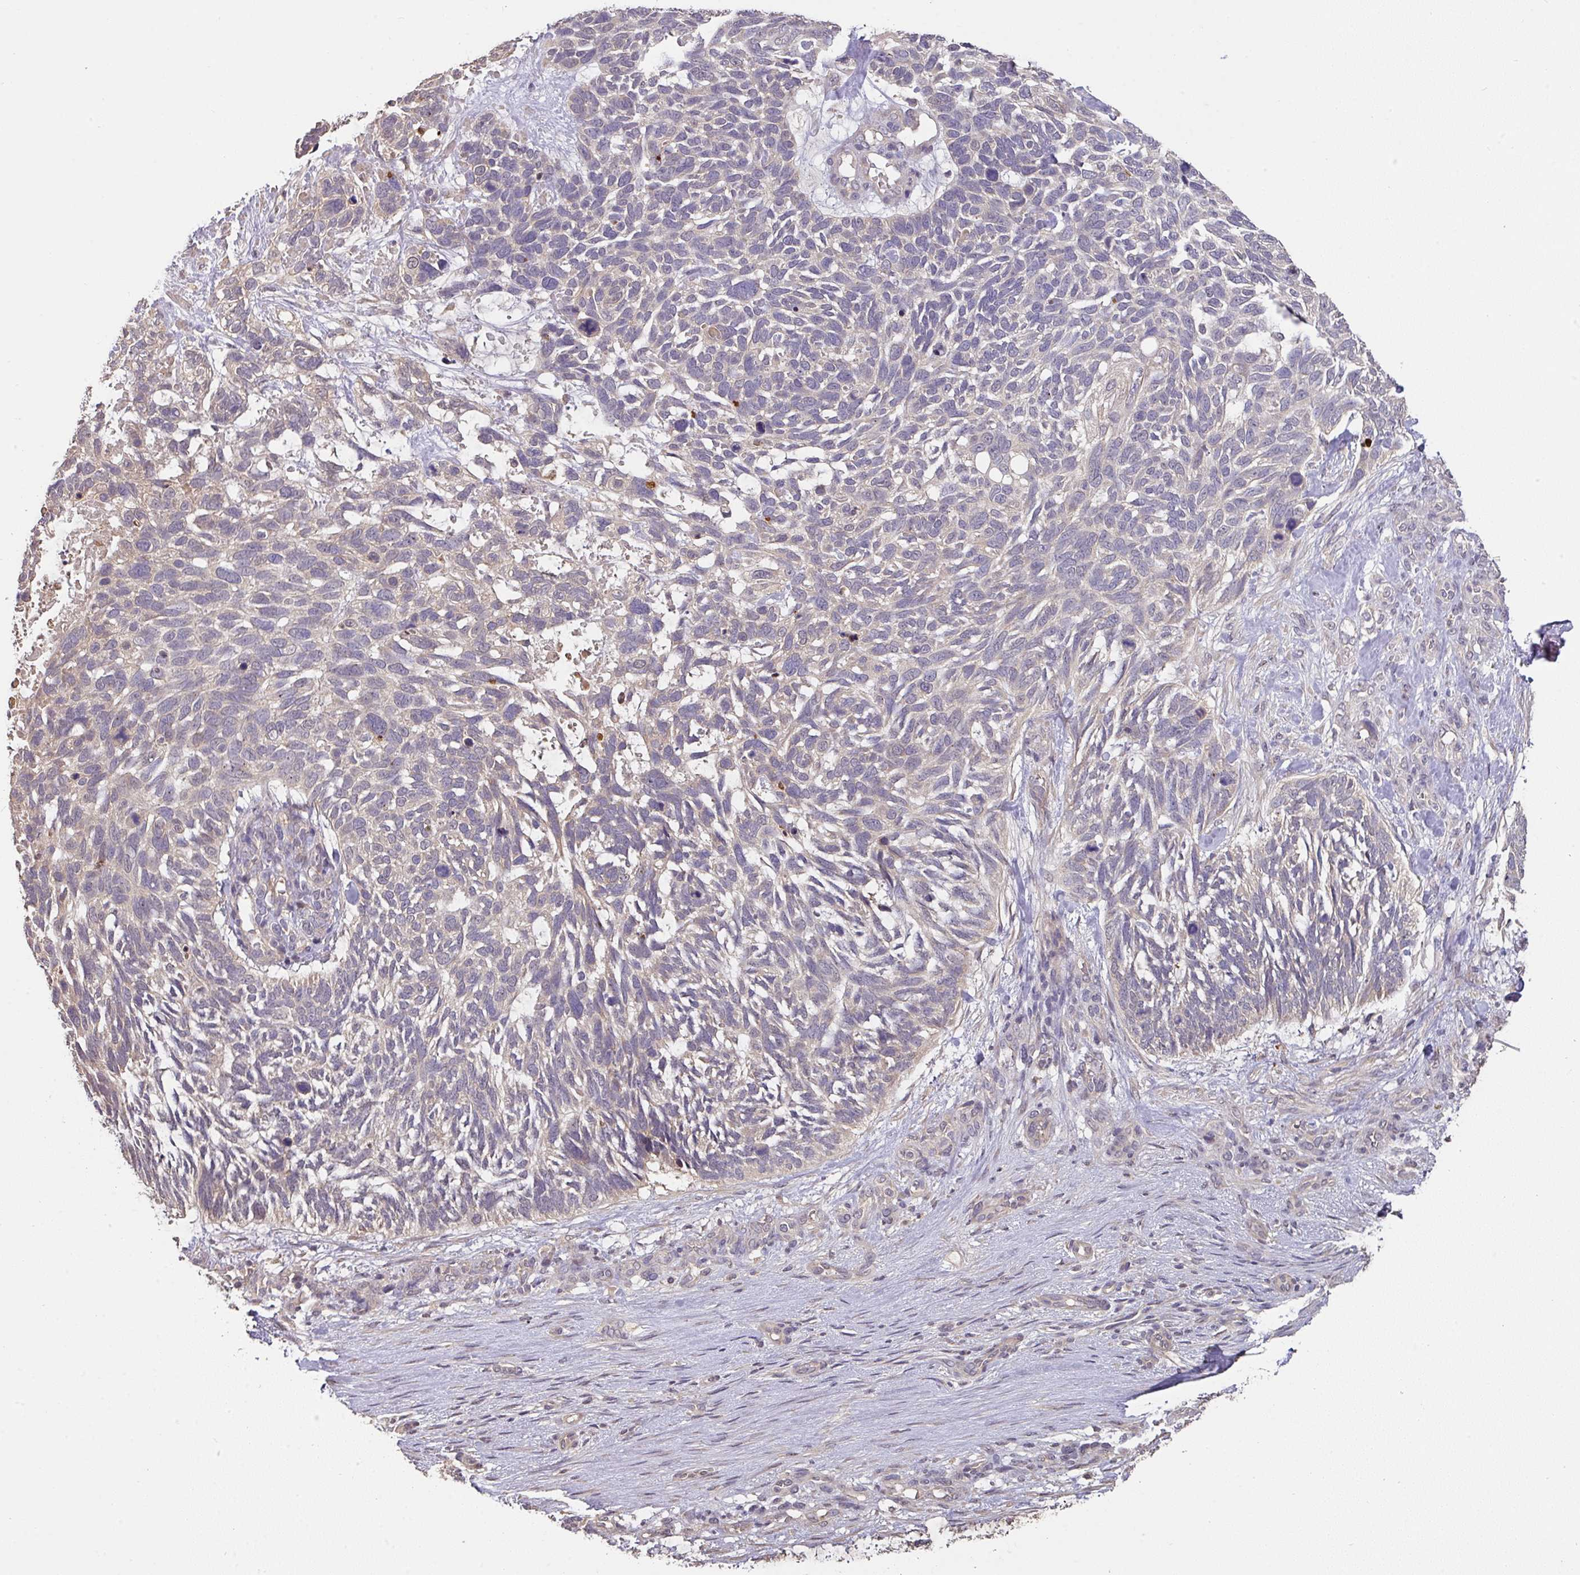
{"staining": {"intensity": "negative", "quantity": "none", "location": "none"}, "tissue": "skin cancer", "cell_type": "Tumor cells", "image_type": "cancer", "snomed": [{"axis": "morphology", "description": "Basal cell carcinoma"}, {"axis": "topography", "description": "Skin"}], "caption": "This is a photomicrograph of IHC staining of basal cell carcinoma (skin), which shows no expression in tumor cells.", "gene": "ACVR2B", "patient": {"sex": "male", "age": 88}}